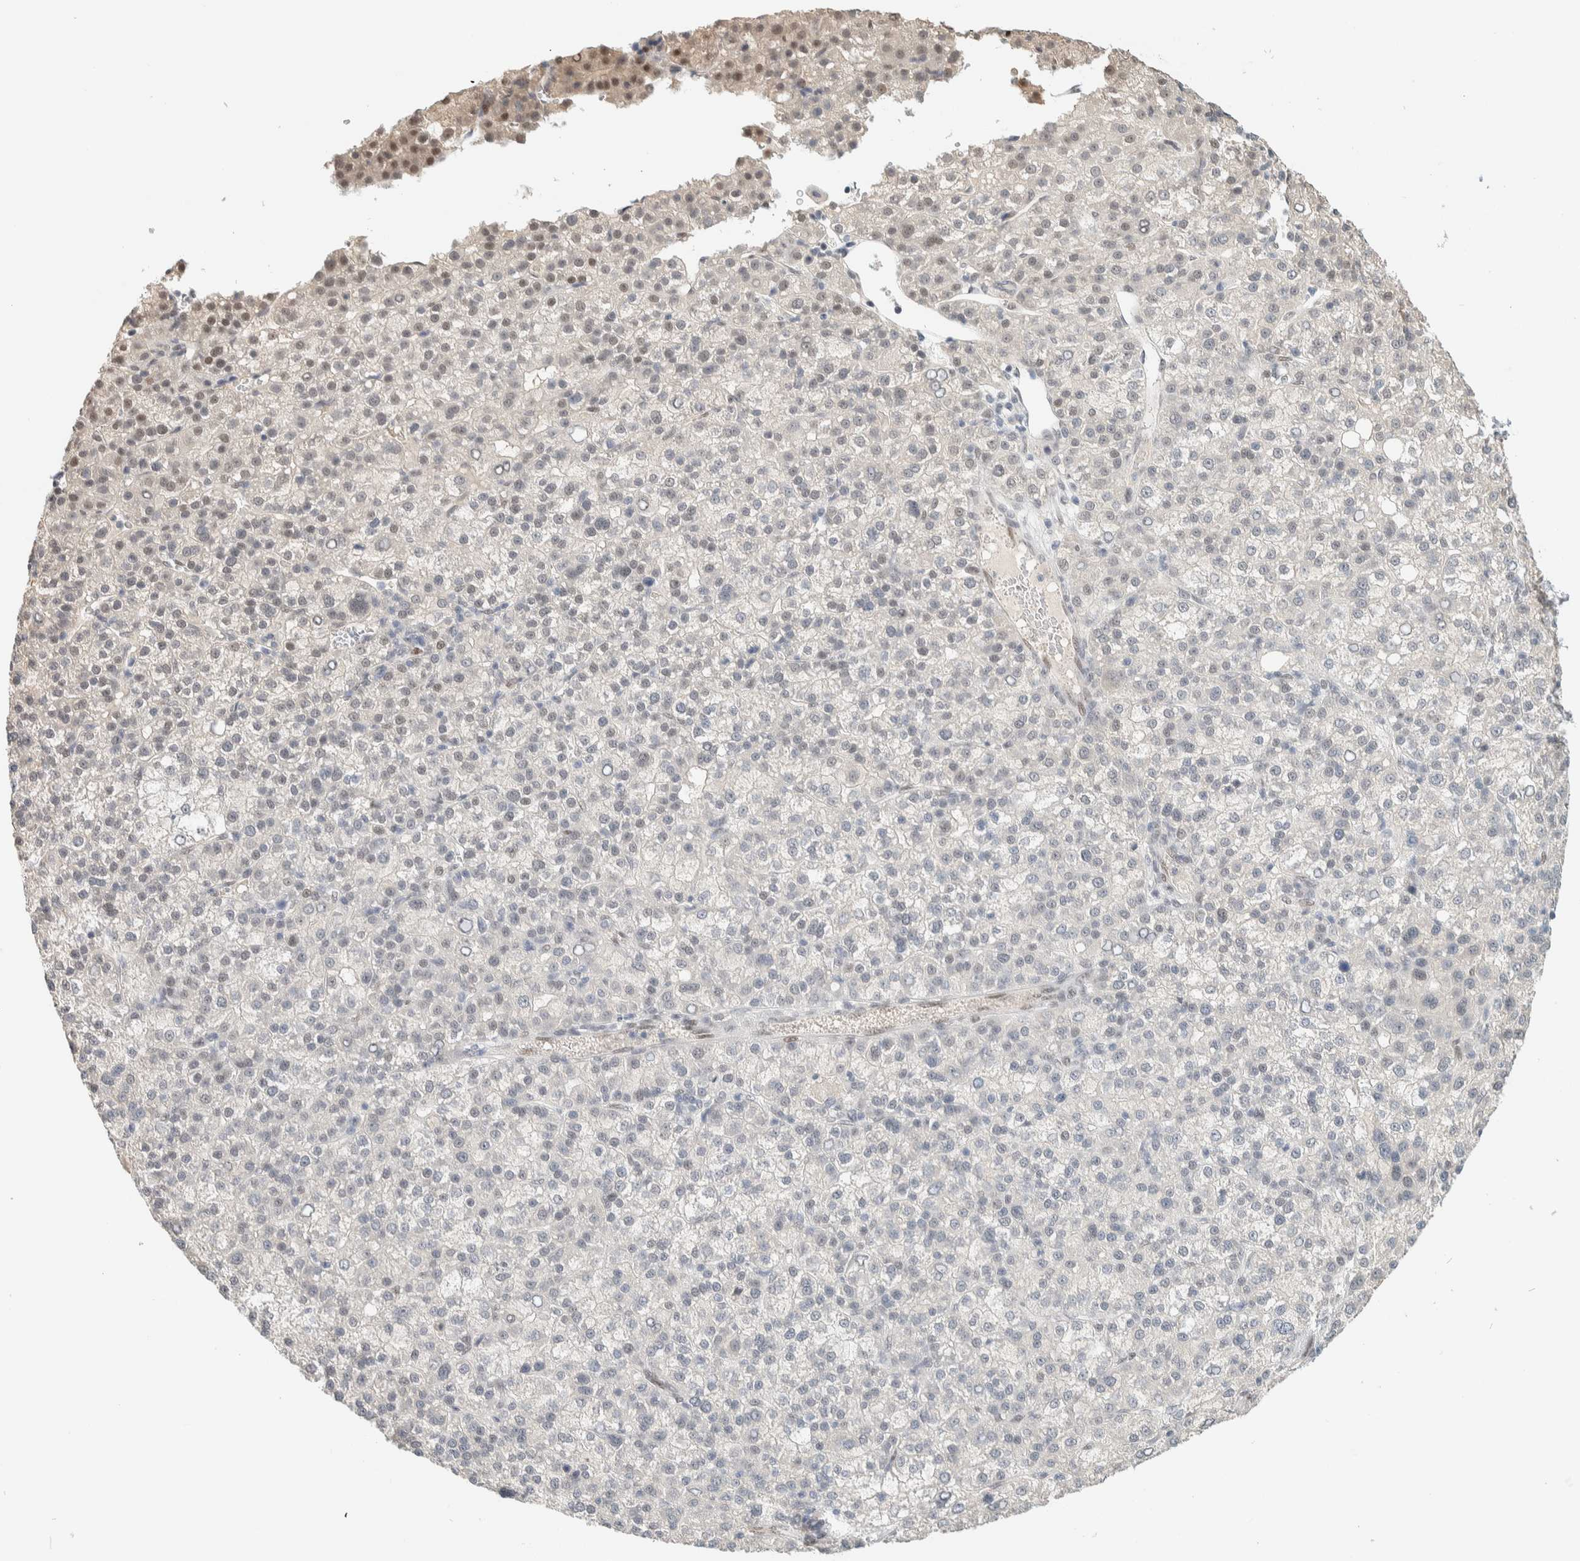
{"staining": {"intensity": "weak", "quantity": "<25%", "location": "nuclear"}, "tissue": "liver cancer", "cell_type": "Tumor cells", "image_type": "cancer", "snomed": [{"axis": "morphology", "description": "Carcinoma, Hepatocellular, NOS"}, {"axis": "topography", "description": "Liver"}], "caption": "DAB (3,3'-diaminobenzidine) immunohistochemical staining of liver cancer (hepatocellular carcinoma) reveals no significant positivity in tumor cells.", "gene": "PUS7", "patient": {"sex": "female", "age": 58}}